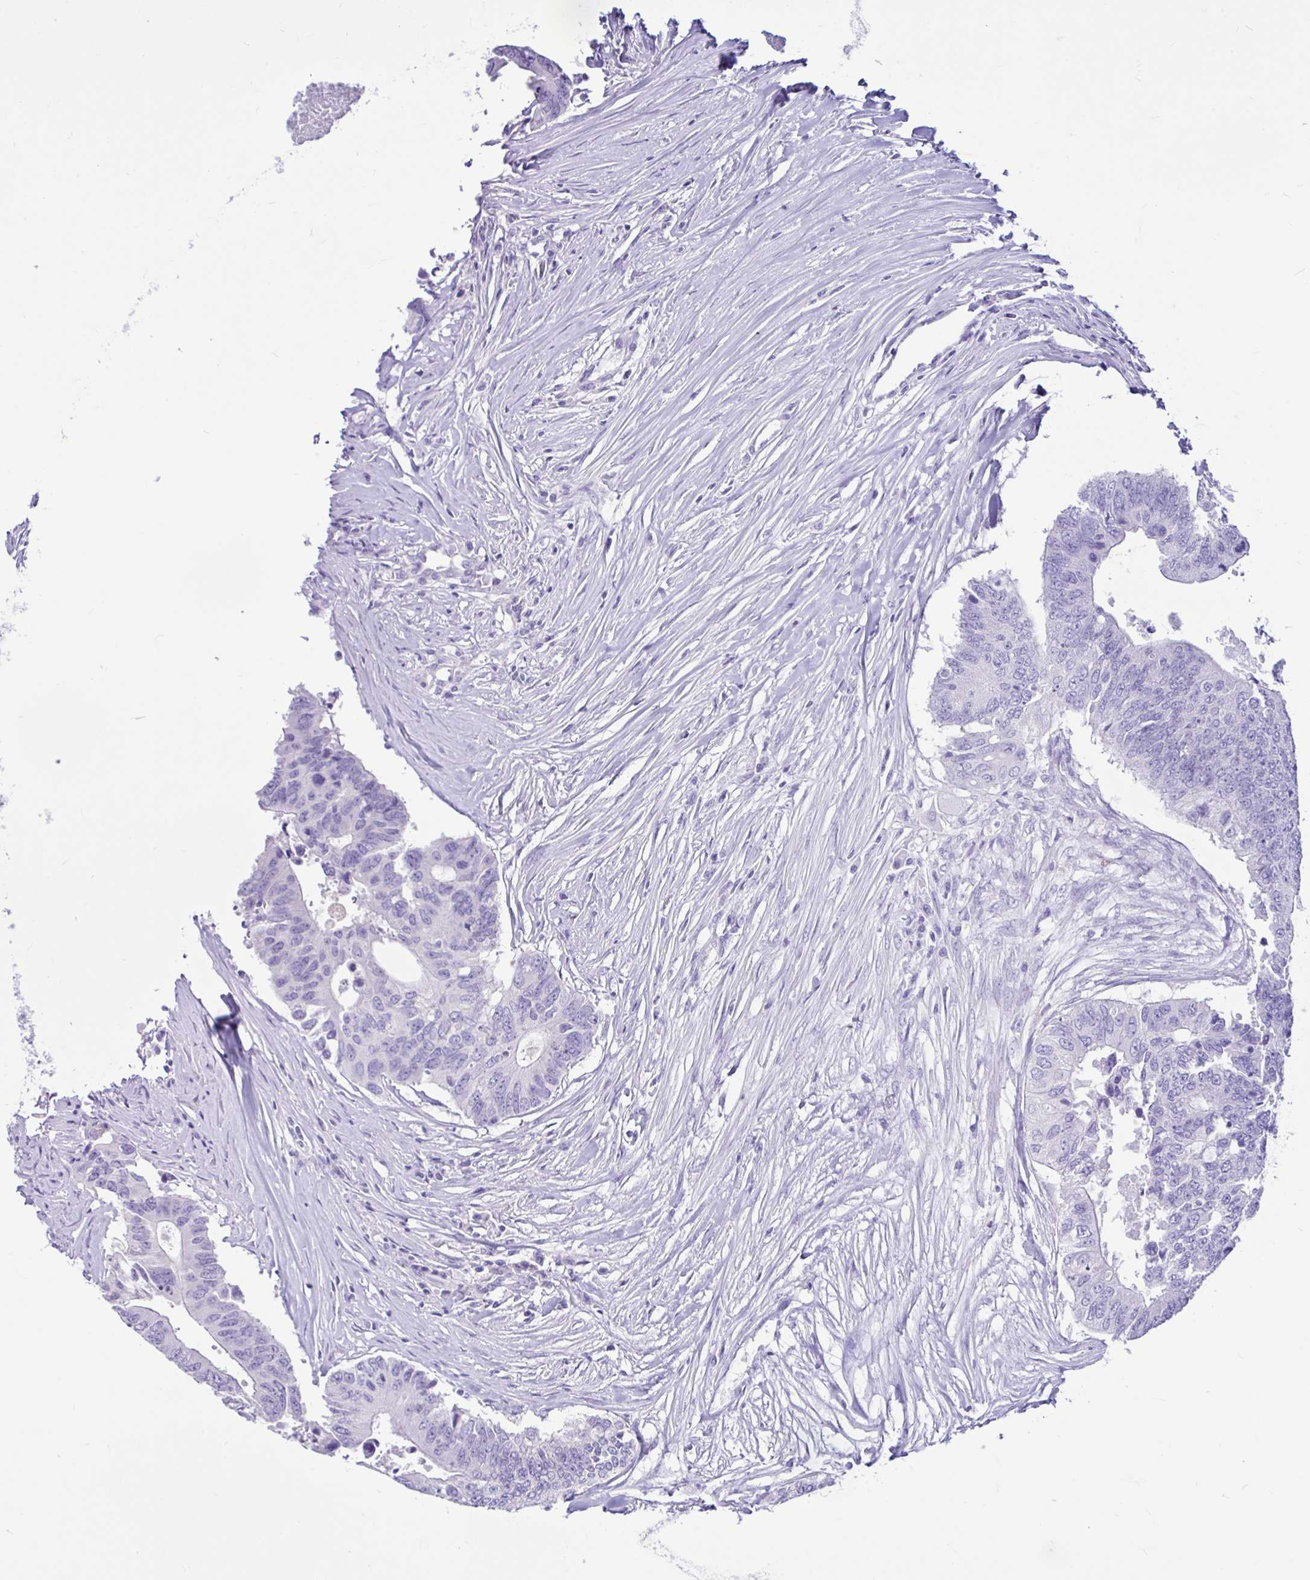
{"staining": {"intensity": "negative", "quantity": "none", "location": "none"}, "tissue": "colorectal cancer", "cell_type": "Tumor cells", "image_type": "cancer", "snomed": [{"axis": "morphology", "description": "Adenocarcinoma, NOS"}, {"axis": "topography", "description": "Colon"}], "caption": "Protein analysis of colorectal adenocarcinoma shows no significant positivity in tumor cells. Brightfield microscopy of IHC stained with DAB (3,3'-diaminobenzidine) (brown) and hematoxylin (blue), captured at high magnification.", "gene": "CYP19A1", "patient": {"sex": "male", "age": 71}}